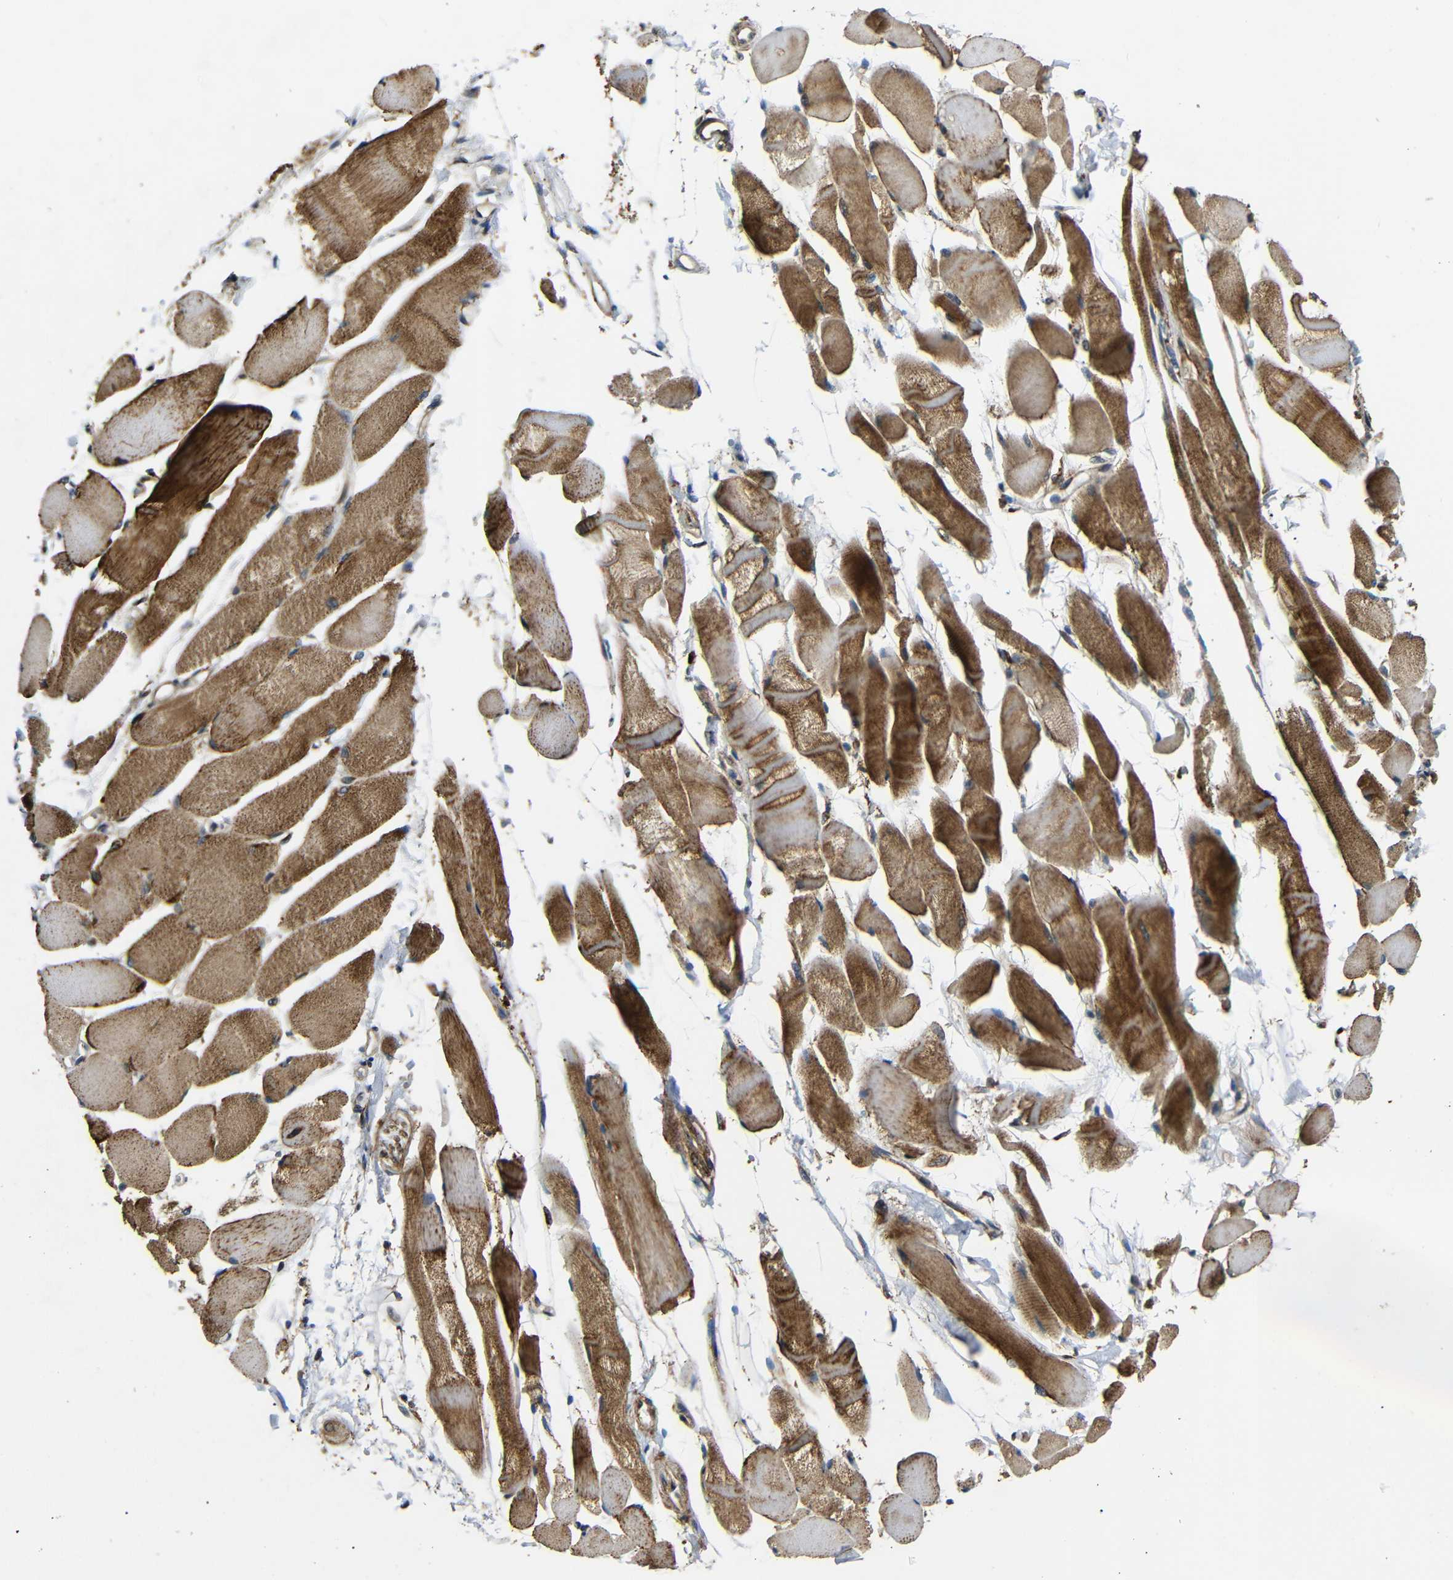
{"staining": {"intensity": "moderate", "quantity": ">75%", "location": "cytoplasmic/membranous"}, "tissue": "skeletal muscle", "cell_type": "Myocytes", "image_type": "normal", "snomed": [{"axis": "morphology", "description": "Normal tissue, NOS"}, {"axis": "topography", "description": "Skeletal muscle"}, {"axis": "topography", "description": "Peripheral nerve tissue"}], "caption": "The image shows a brown stain indicating the presence of a protein in the cytoplasmic/membranous of myocytes in skeletal muscle. (DAB = brown stain, brightfield microscopy at high magnification).", "gene": "KANK4", "patient": {"sex": "female", "age": 84}}